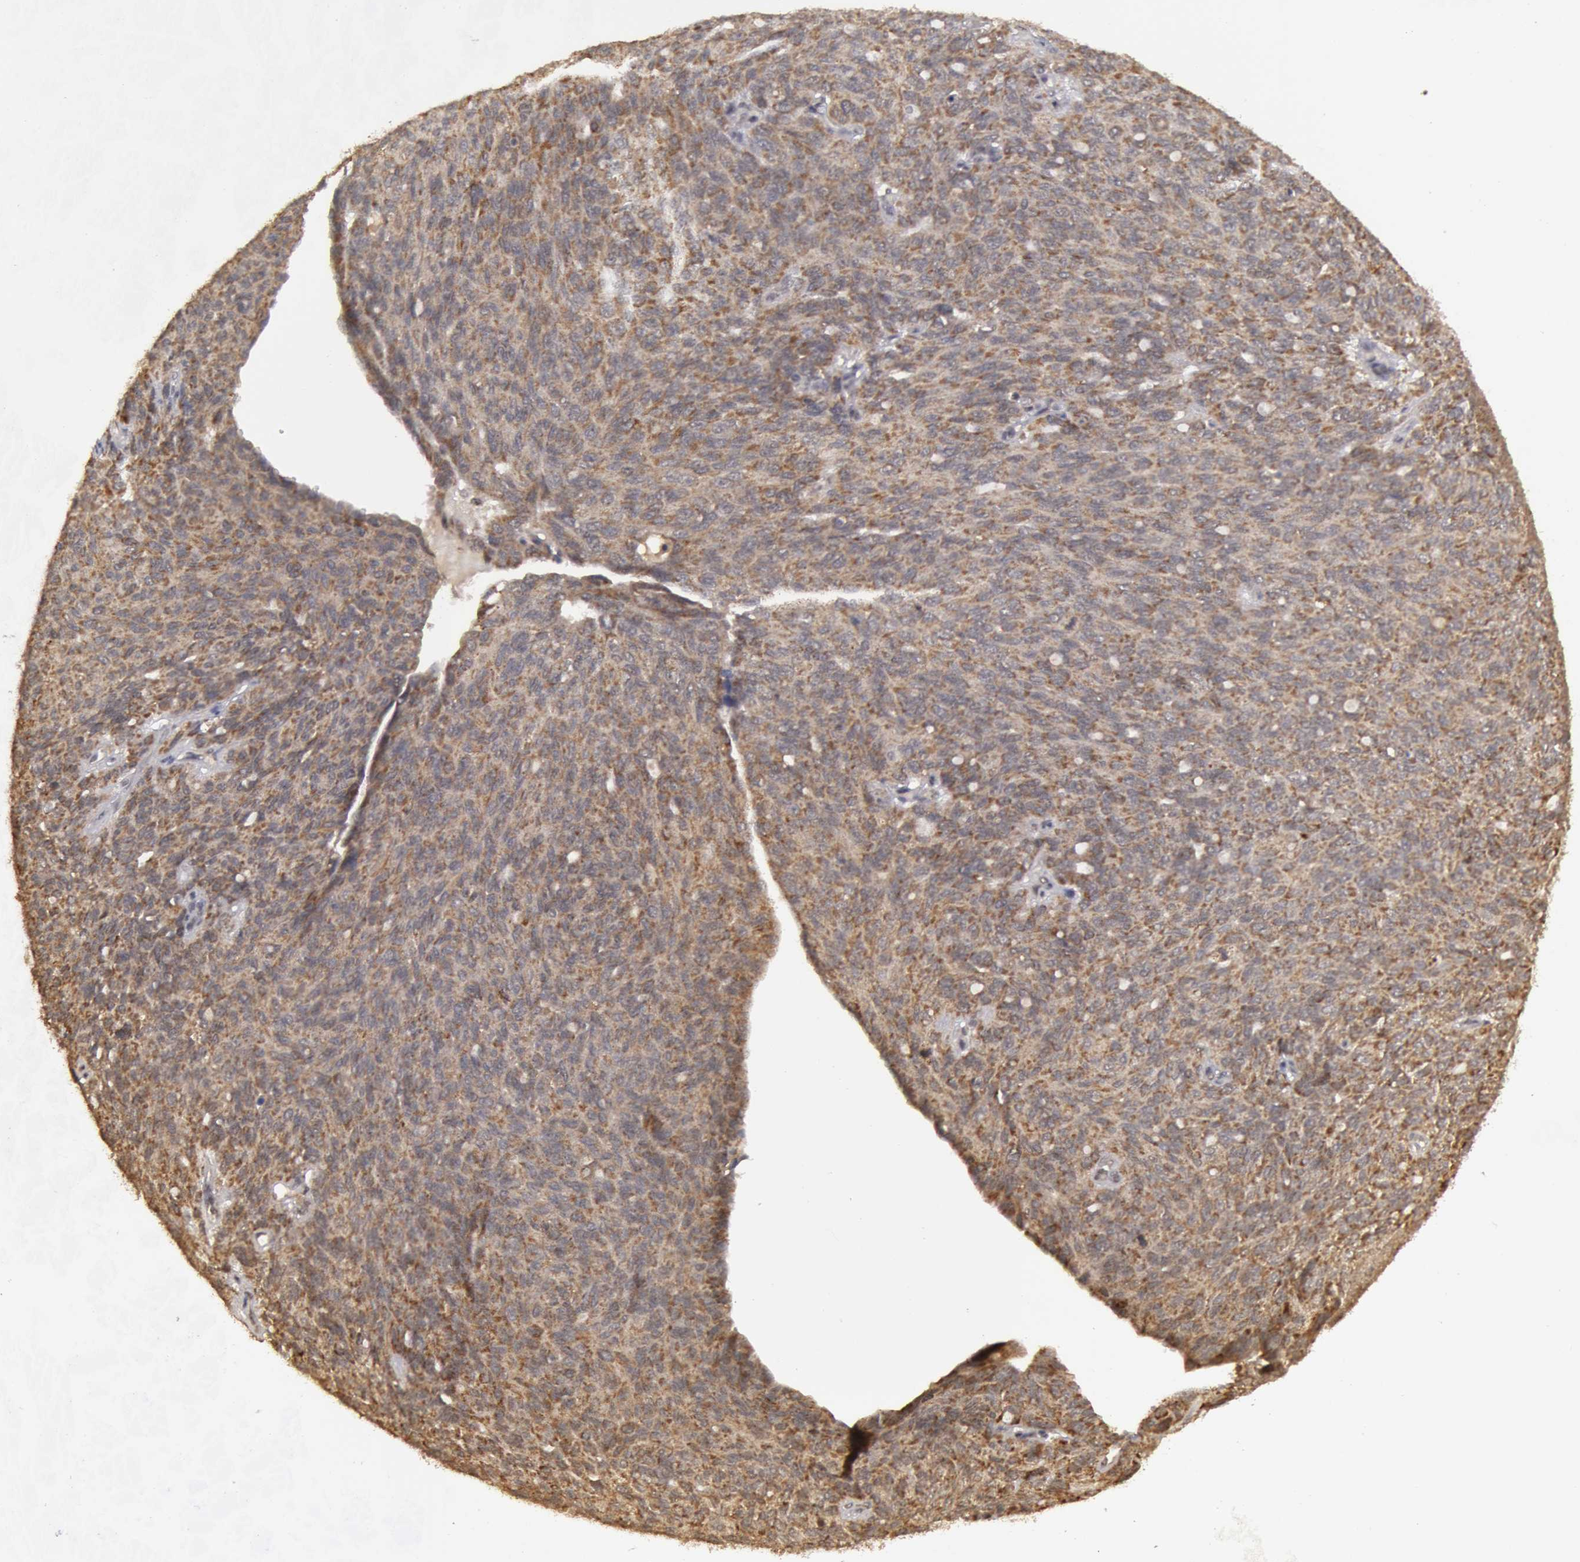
{"staining": {"intensity": "moderate", "quantity": "25%-75%", "location": "cytoplasmic/membranous"}, "tissue": "ovarian cancer", "cell_type": "Tumor cells", "image_type": "cancer", "snomed": [{"axis": "morphology", "description": "Carcinoma, endometroid"}, {"axis": "topography", "description": "Ovary"}], "caption": "Approximately 25%-75% of tumor cells in human endometroid carcinoma (ovarian) show moderate cytoplasmic/membranous protein positivity as visualized by brown immunohistochemical staining.", "gene": "GLIS1", "patient": {"sex": "female", "age": 60}}